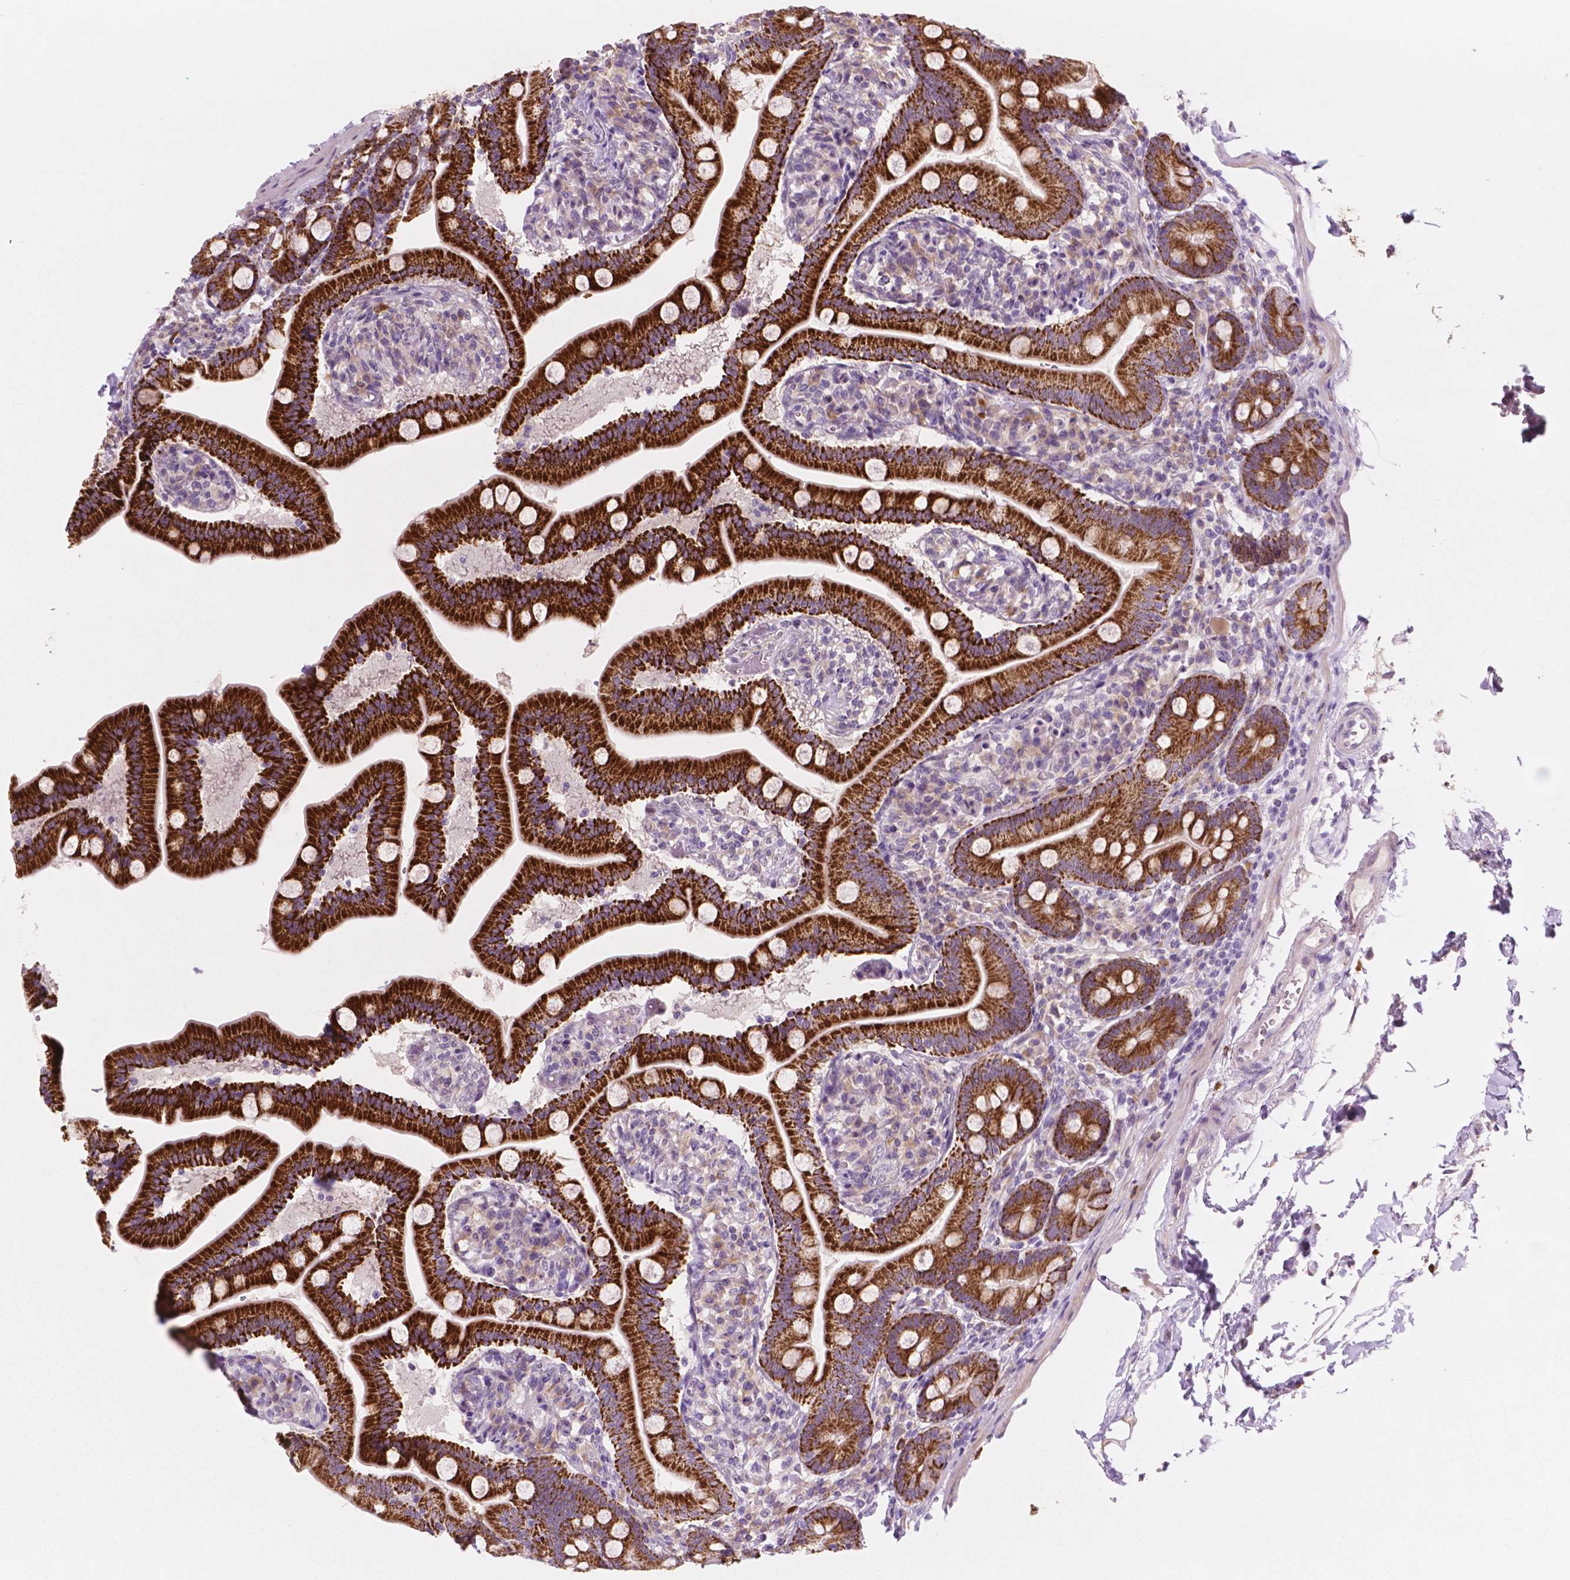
{"staining": {"intensity": "strong", "quantity": ">75%", "location": "cytoplasmic/membranous"}, "tissue": "duodenum", "cell_type": "Glandular cells", "image_type": "normal", "snomed": [{"axis": "morphology", "description": "Normal tissue, NOS"}, {"axis": "topography", "description": "Duodenum"}], "caption": "Strong cytoplasmic/membranous staining is appreciated in approximately >75% of glandular cells in benign duodenum. The protein of interest is shown in brown color, while the nuclei are stained blue.", "gene": "LRP1B", "patient": {"sex": "female", "age": 67}}